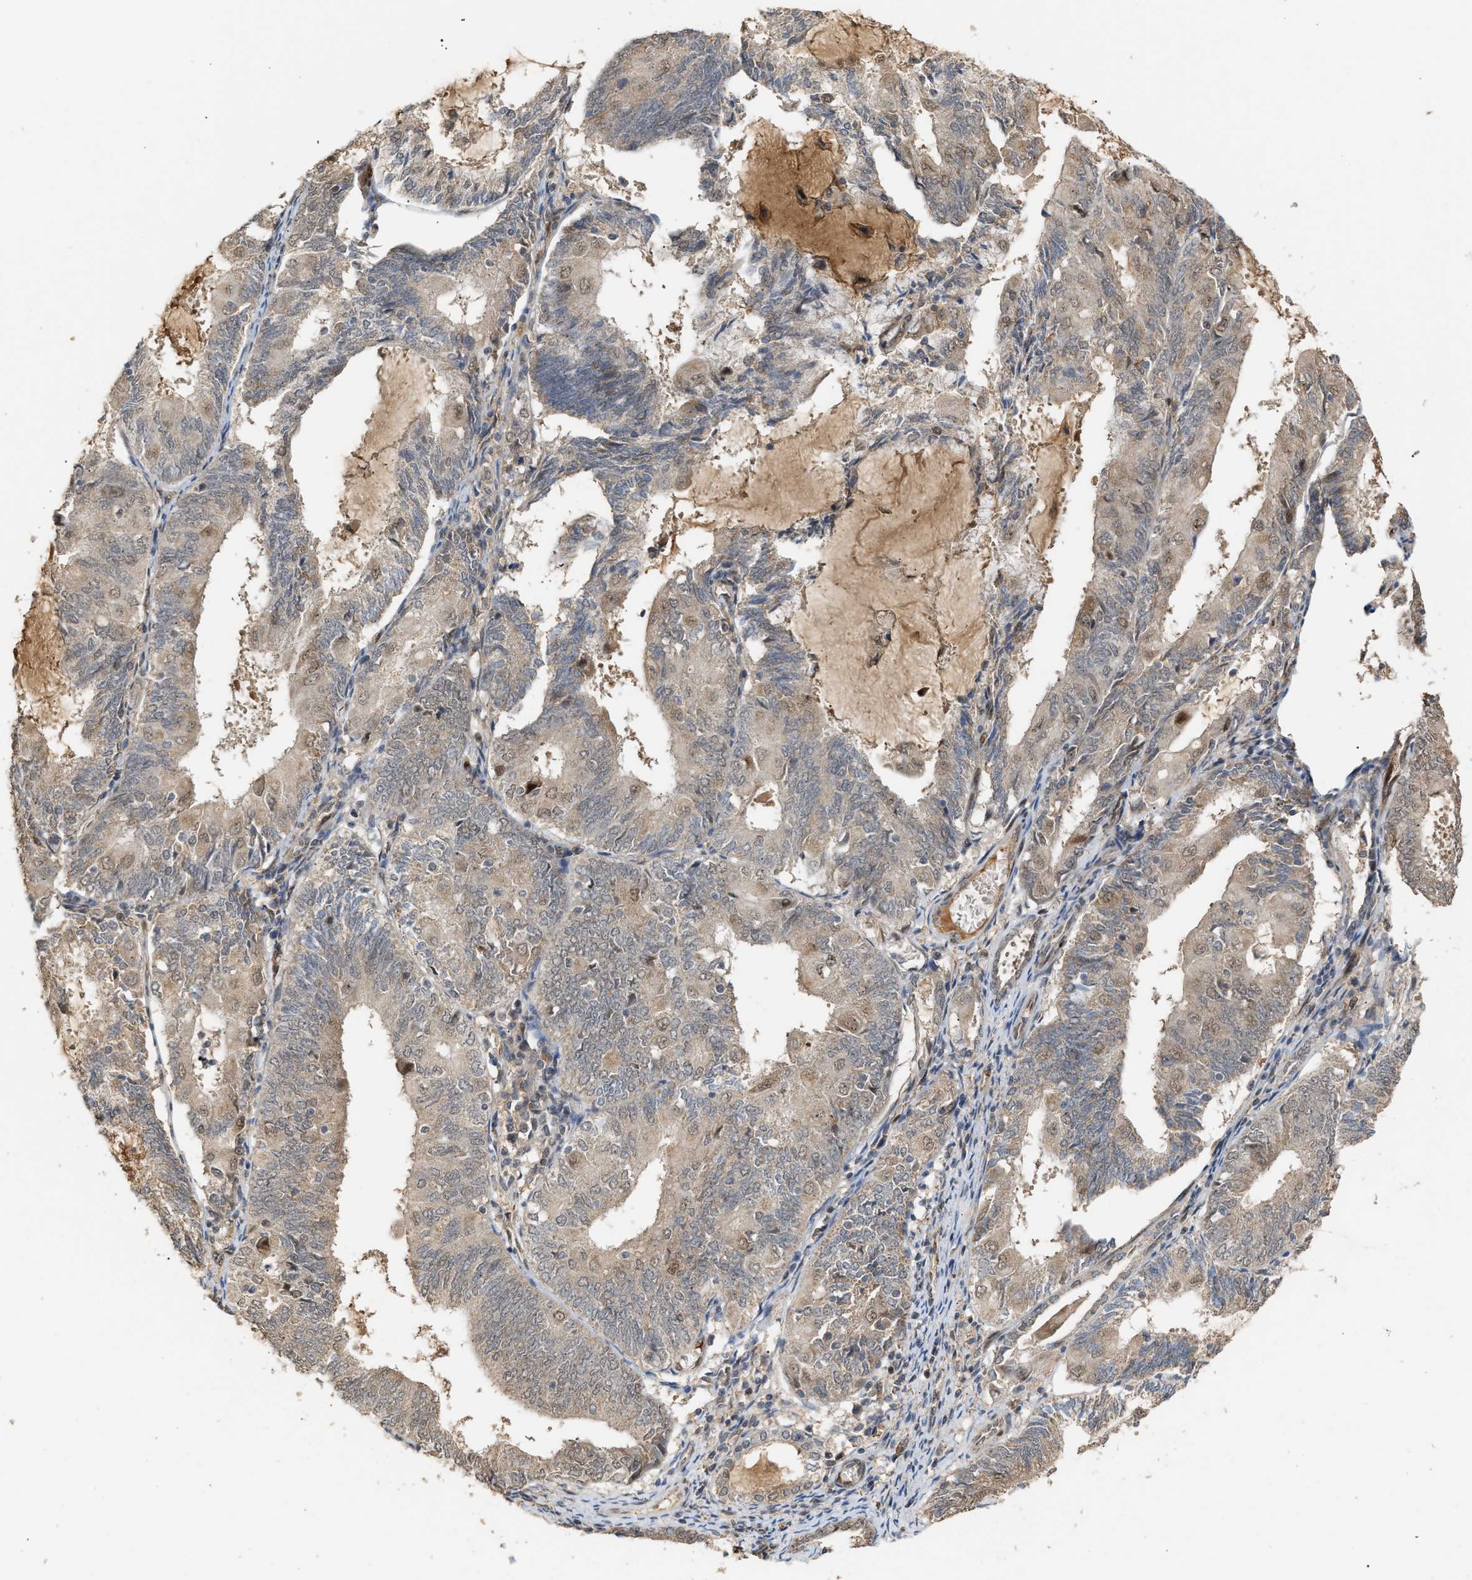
{"staining": {"intensity": "weak", "quantity": "<25%", "location": "nuclear"}, "tissue": "endometrial cancer", "cell_type": "Tumor cells", "image_type": "cancer", "snomed": [{"axis": "morphology", "description": "Adenocarcinoma, NOS"}, {"axis": "topography", "description": "Endometrium"}], "caption": "Human endometrial cancer stained for a protein using immunohistochemistry (IHC) displays no expression in tumor cells.", "gene": "ZFAND5", "patient": {"sex": "female", "age": 81}}